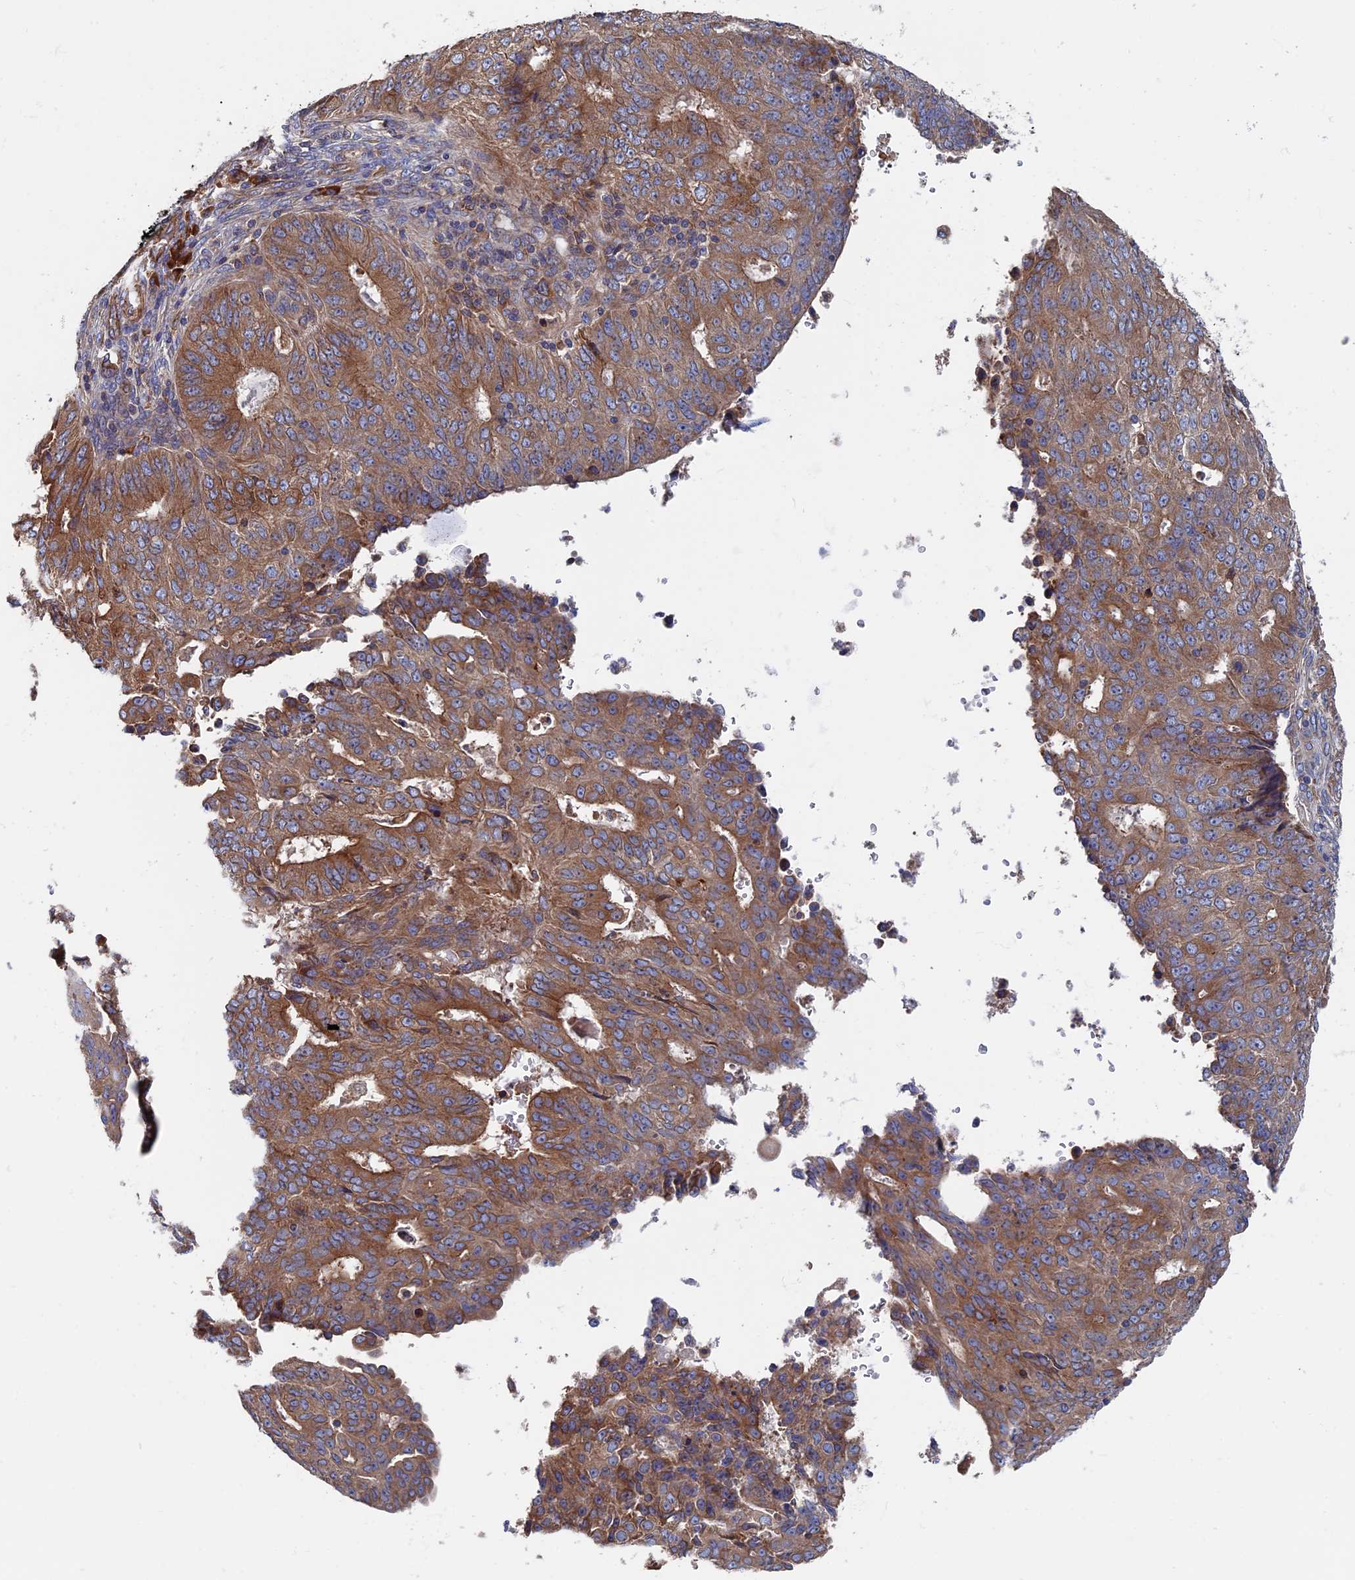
{"staining": {"intensity": "moderate", "quantity": ">75%", "location": "cytoplasmic/membranous"}, "tissue": "endometrial cancer", "cell_type": "Tumor cells", "image_type": "cancer", "snomed": [{"axis": "morphology", "description": "Adenocarcinoma, NOS"}, {"axis": "topography", "description": "Endometrium"}], "caption": "Endometrial adenocarcinoma stained with a brown dye shows moderate cytoplasmic/membranous positive positivity in approximately >75% of tumor cells.", "gene": "DNAJC3", "patient": {"sex": "female", "age": 32}}